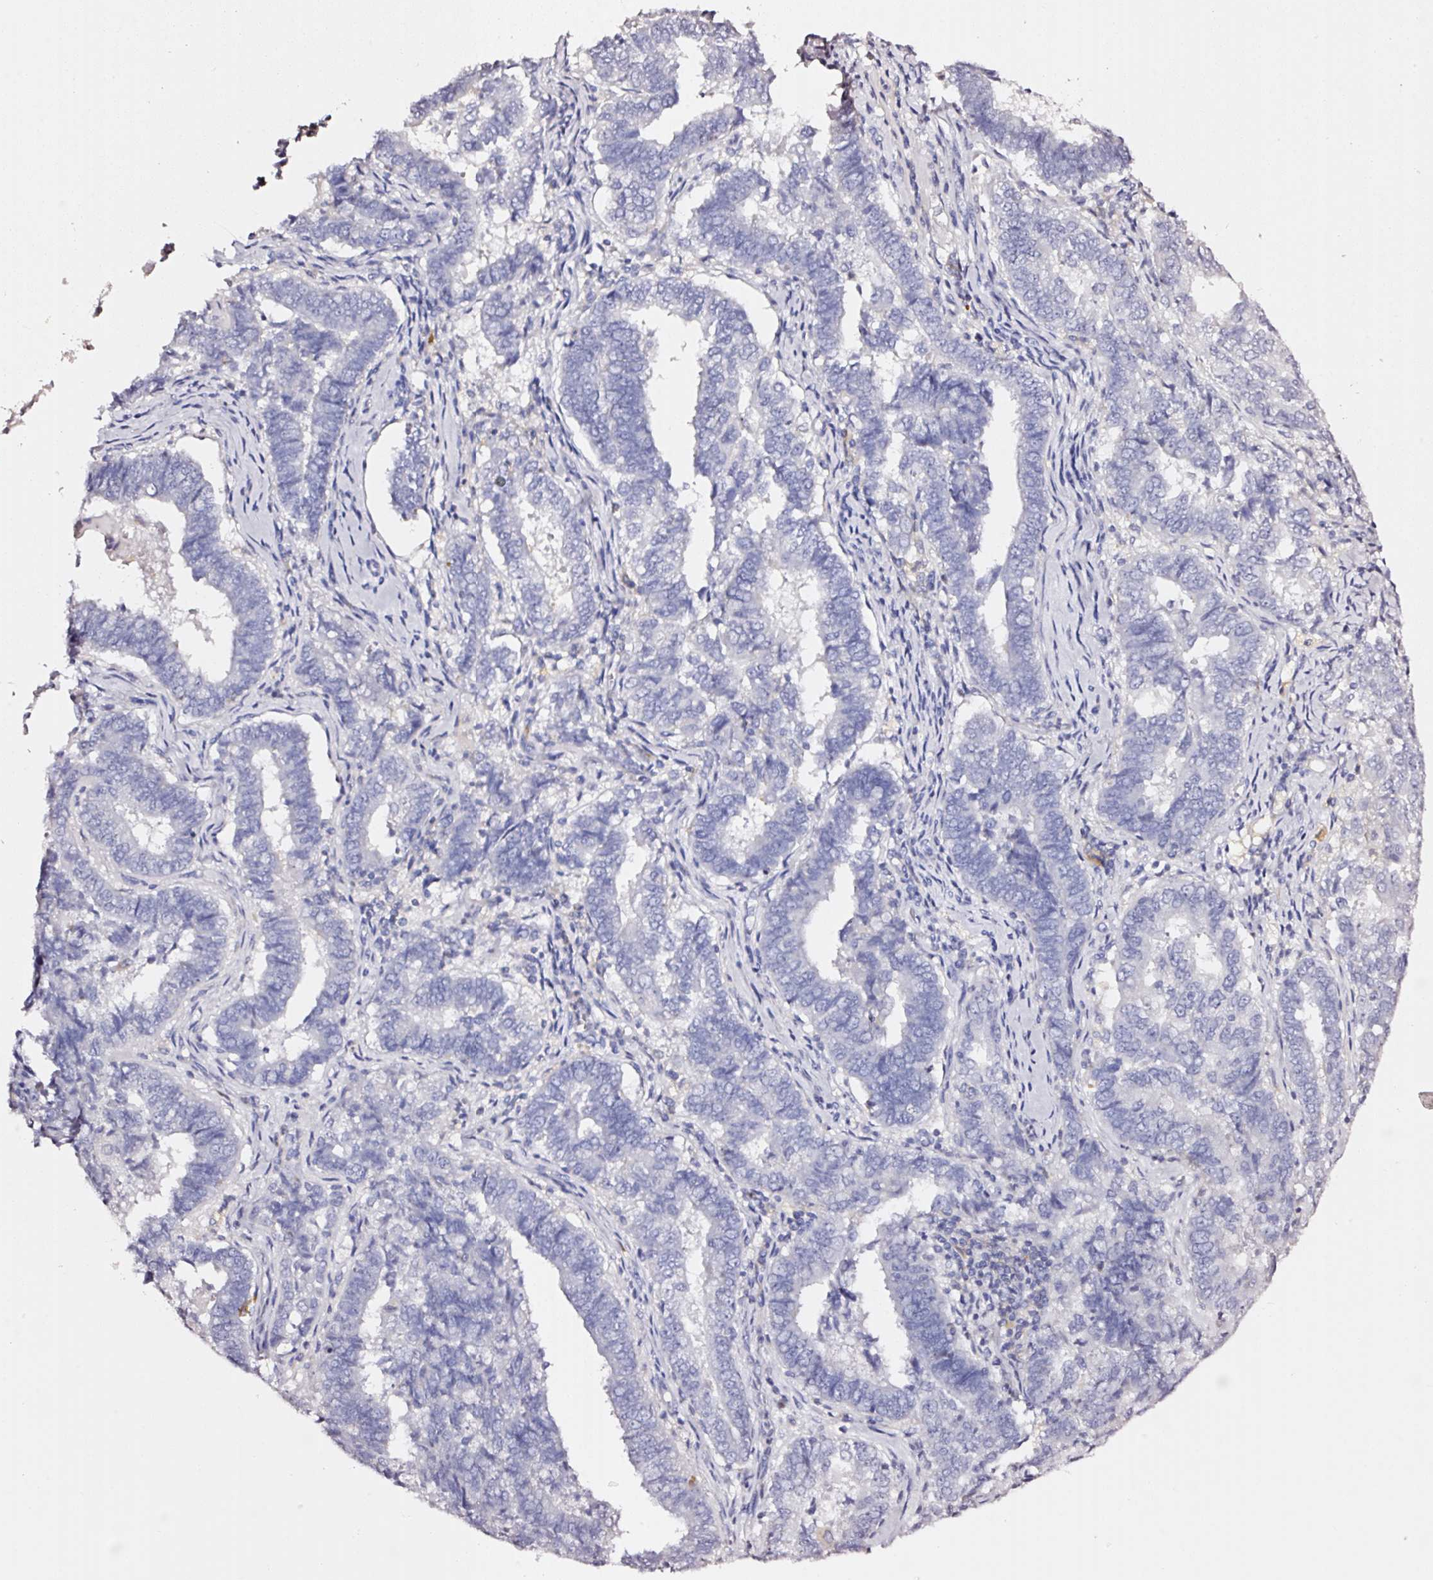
{"staining": {"intensity": "negative", "quantity": "none", "location": "none"}, "tissue": "endometrial cancer", "cell_type": "Tumor cells", "image_type": "cancer", "snomed": [{"axis": "morphology", "description": "Adenocarcinoma, NOS"}, {"axis": "topography", "description": "Endometrium"}], "caption": "Tumor cells show no significant protein positivity in endometrial adenocarcinoma.", "gene": "CYB561A3", "patient": {"sex": "female", "age": 72}}